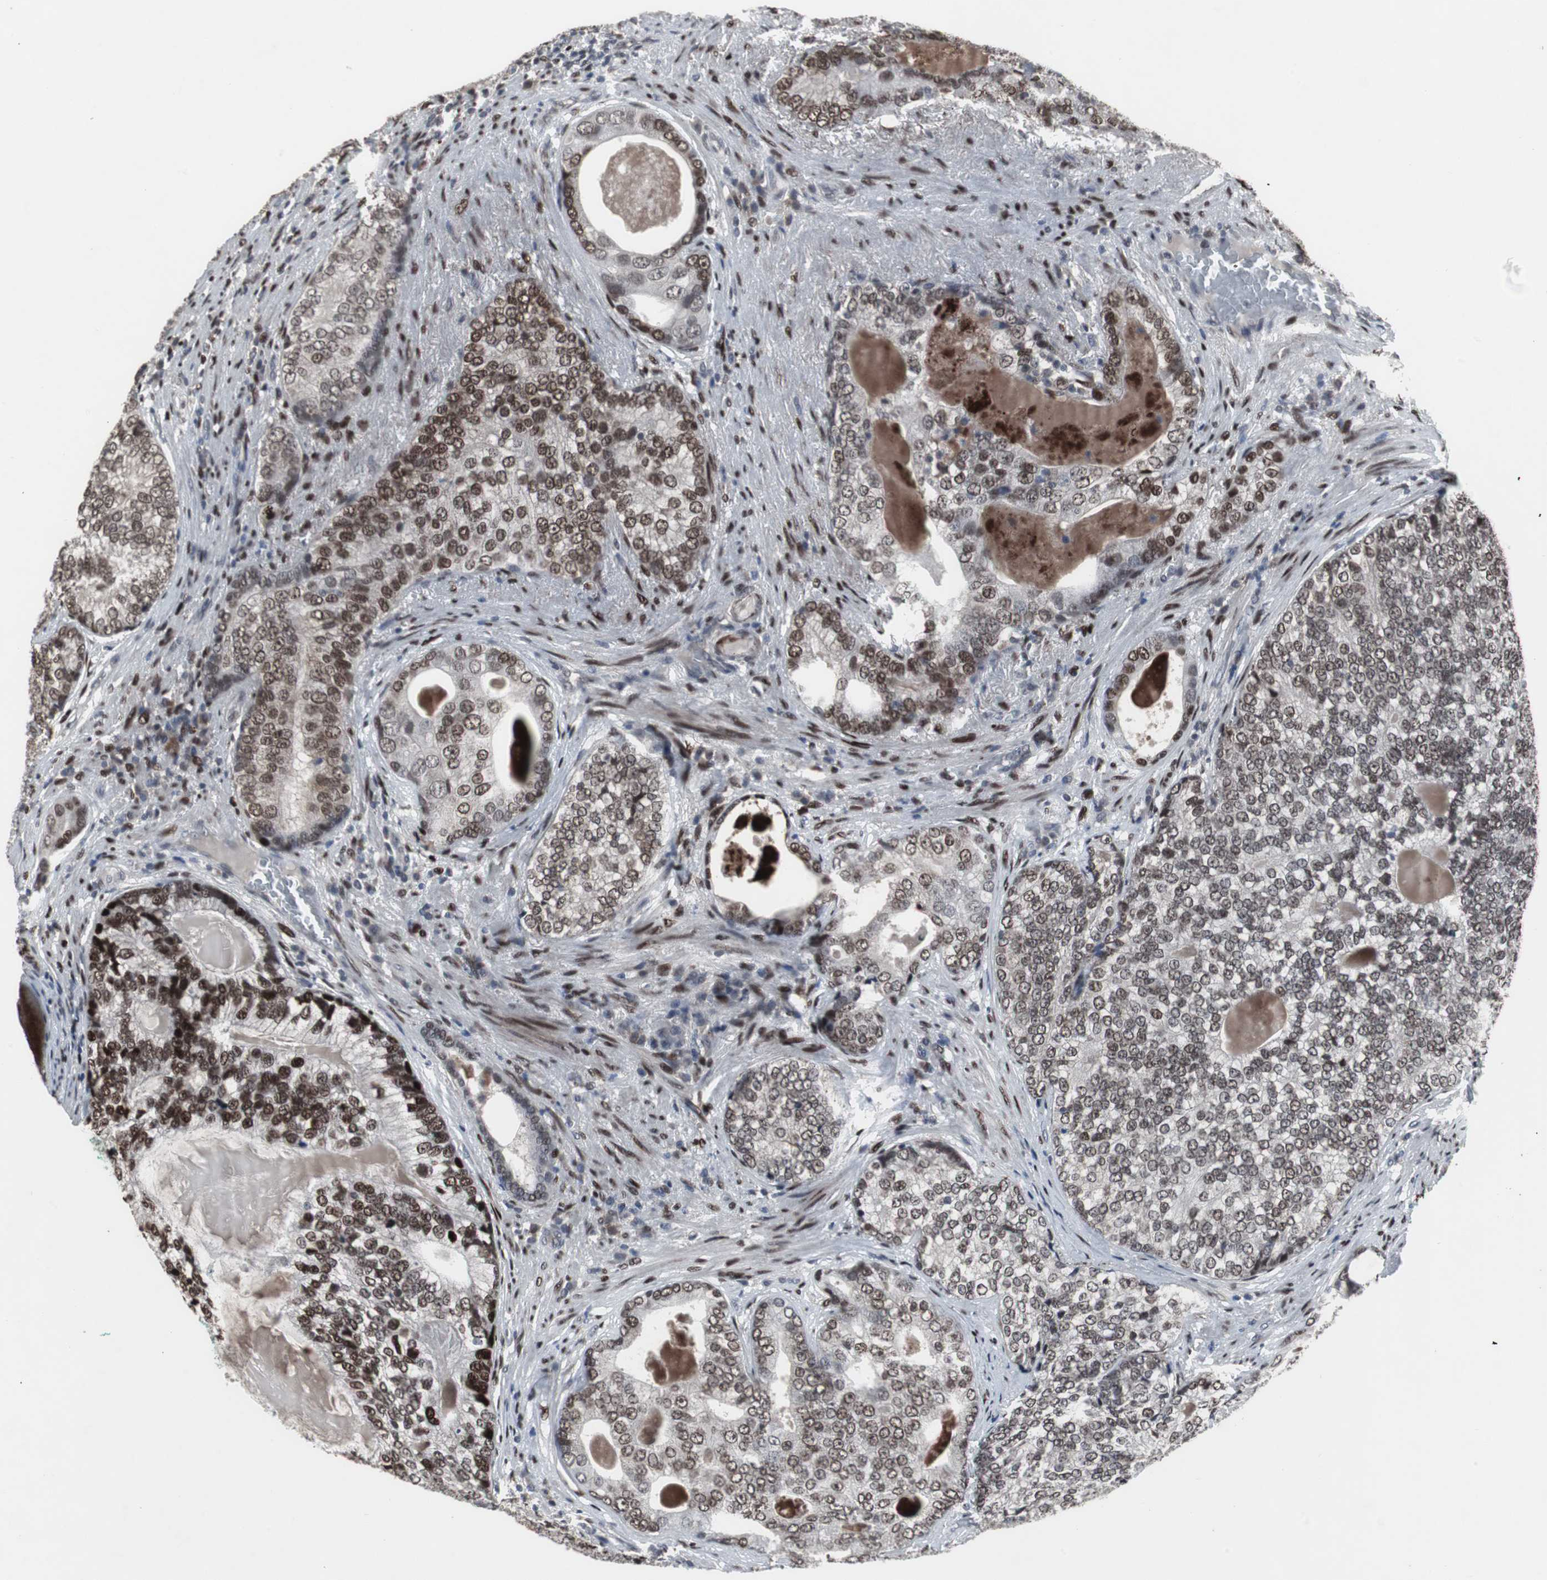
{"staining": {"intensity": "strong", "quantity": ">75%", "location": "nuclear"}, "tissue": "prostate cancer", "cell_type": "Tumor cells", "image_type": "cancer", "snomed": [{"axis": "morphology", "description": "Adenocarcinoma, High grade"}, {"axis": "topography", "description": "Prostate"}], "caption": "A brown stain shows strong nuclear positivity of a protein in prostate high-grade adenocarcinoma tumor cells. (Brightfield microscopy of DAB IHC at high magnification).", "gene": "FOXP4", "patient": {"sex": "male", "age": 66}}